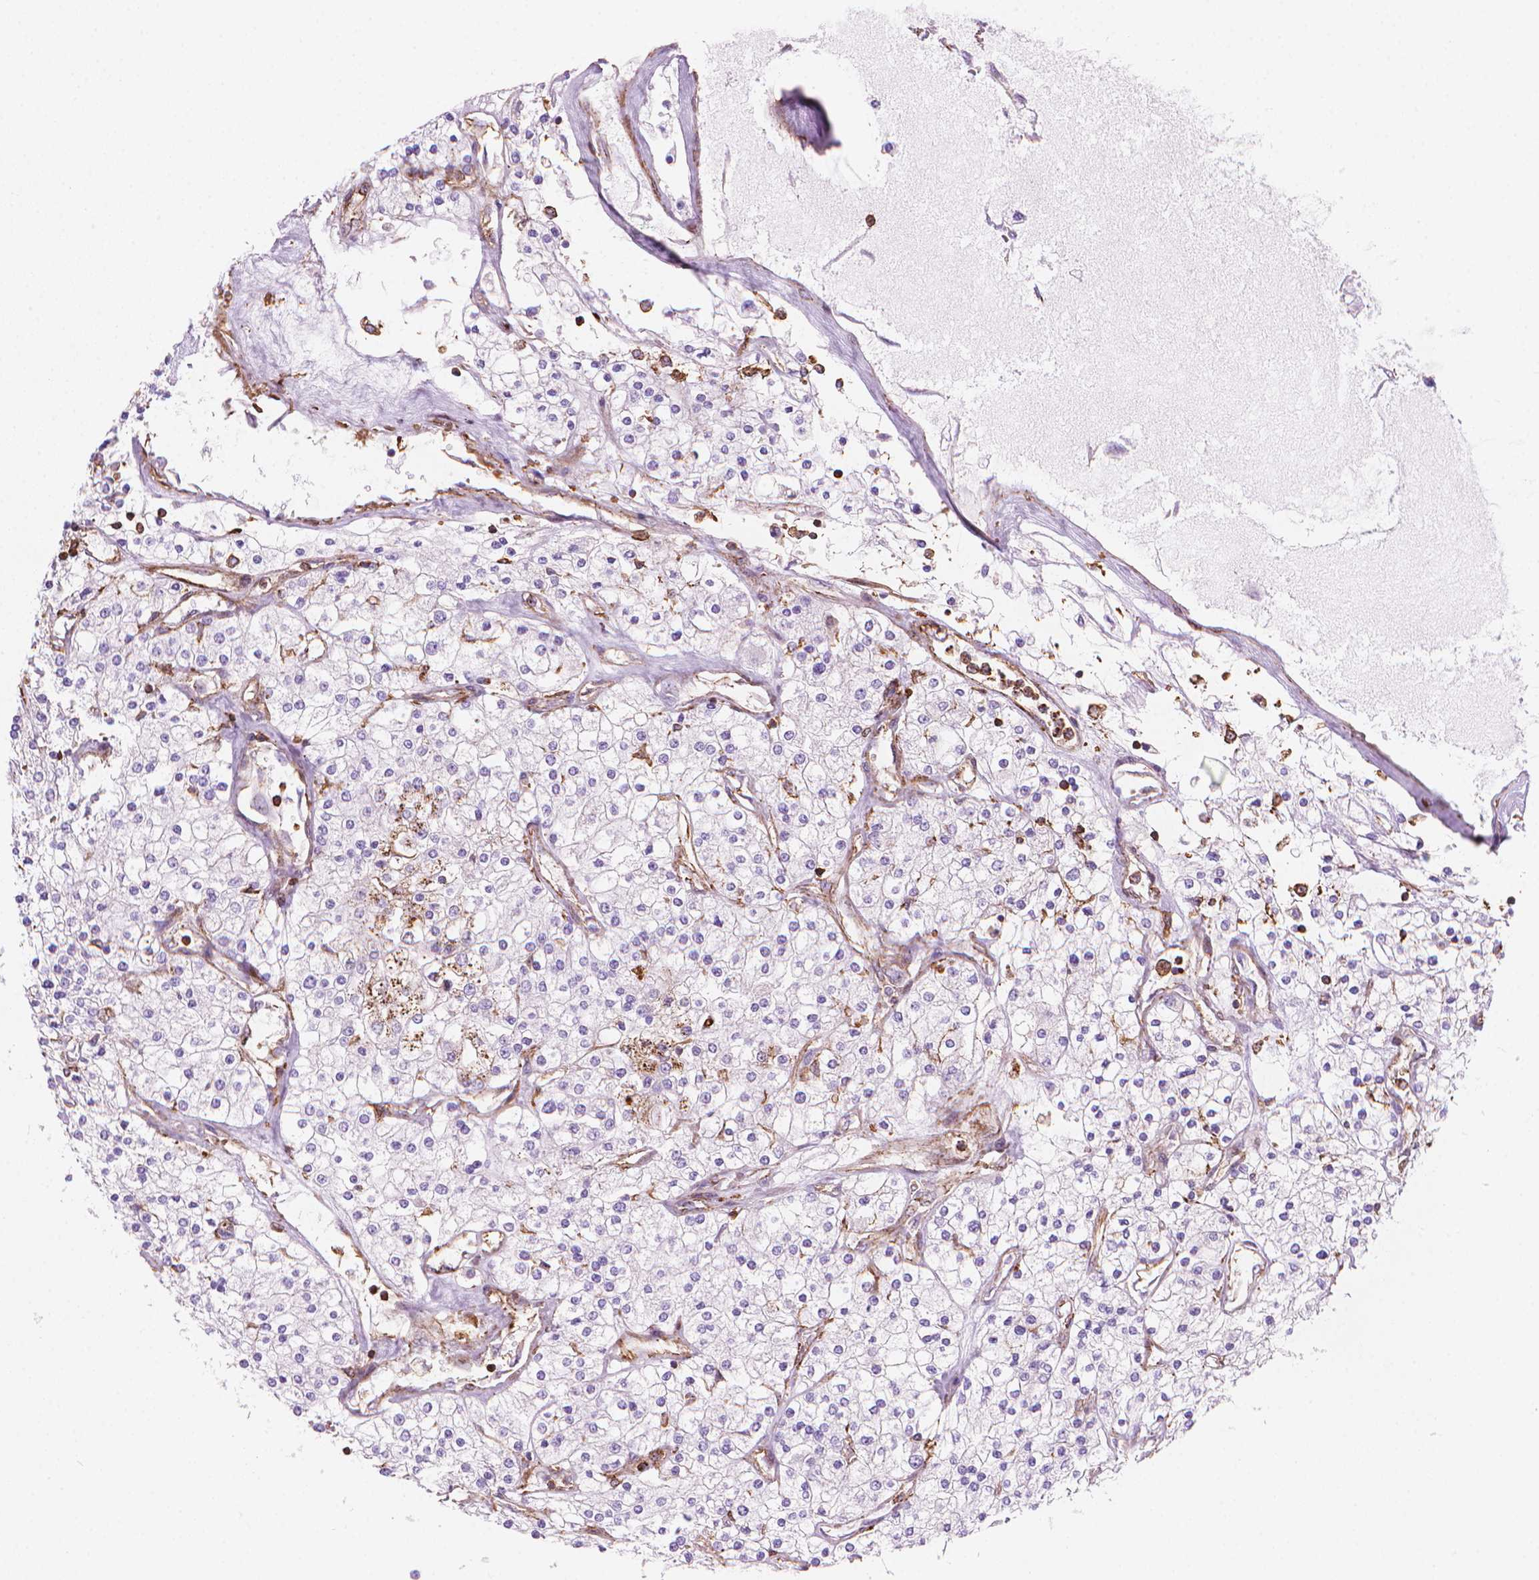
{"staining": {"intensity": "negative", "quantity": "none", "location": "none"}, "tissue": "renal cancer", "cell_type": "Tumor cells", "image_type": "cancer", "snomed": [{"axis": "morphology", "description": "Adenocarcinoma, NOS"}, {"axis": "topography", "description": "Kidney"}], "caption": "Photomicrograph shows no protein expression in tumor cells of adenocarcinoma (renal) tissue.", "gene": "PATJ", "patient": {"sex": "male", "age": 80}}